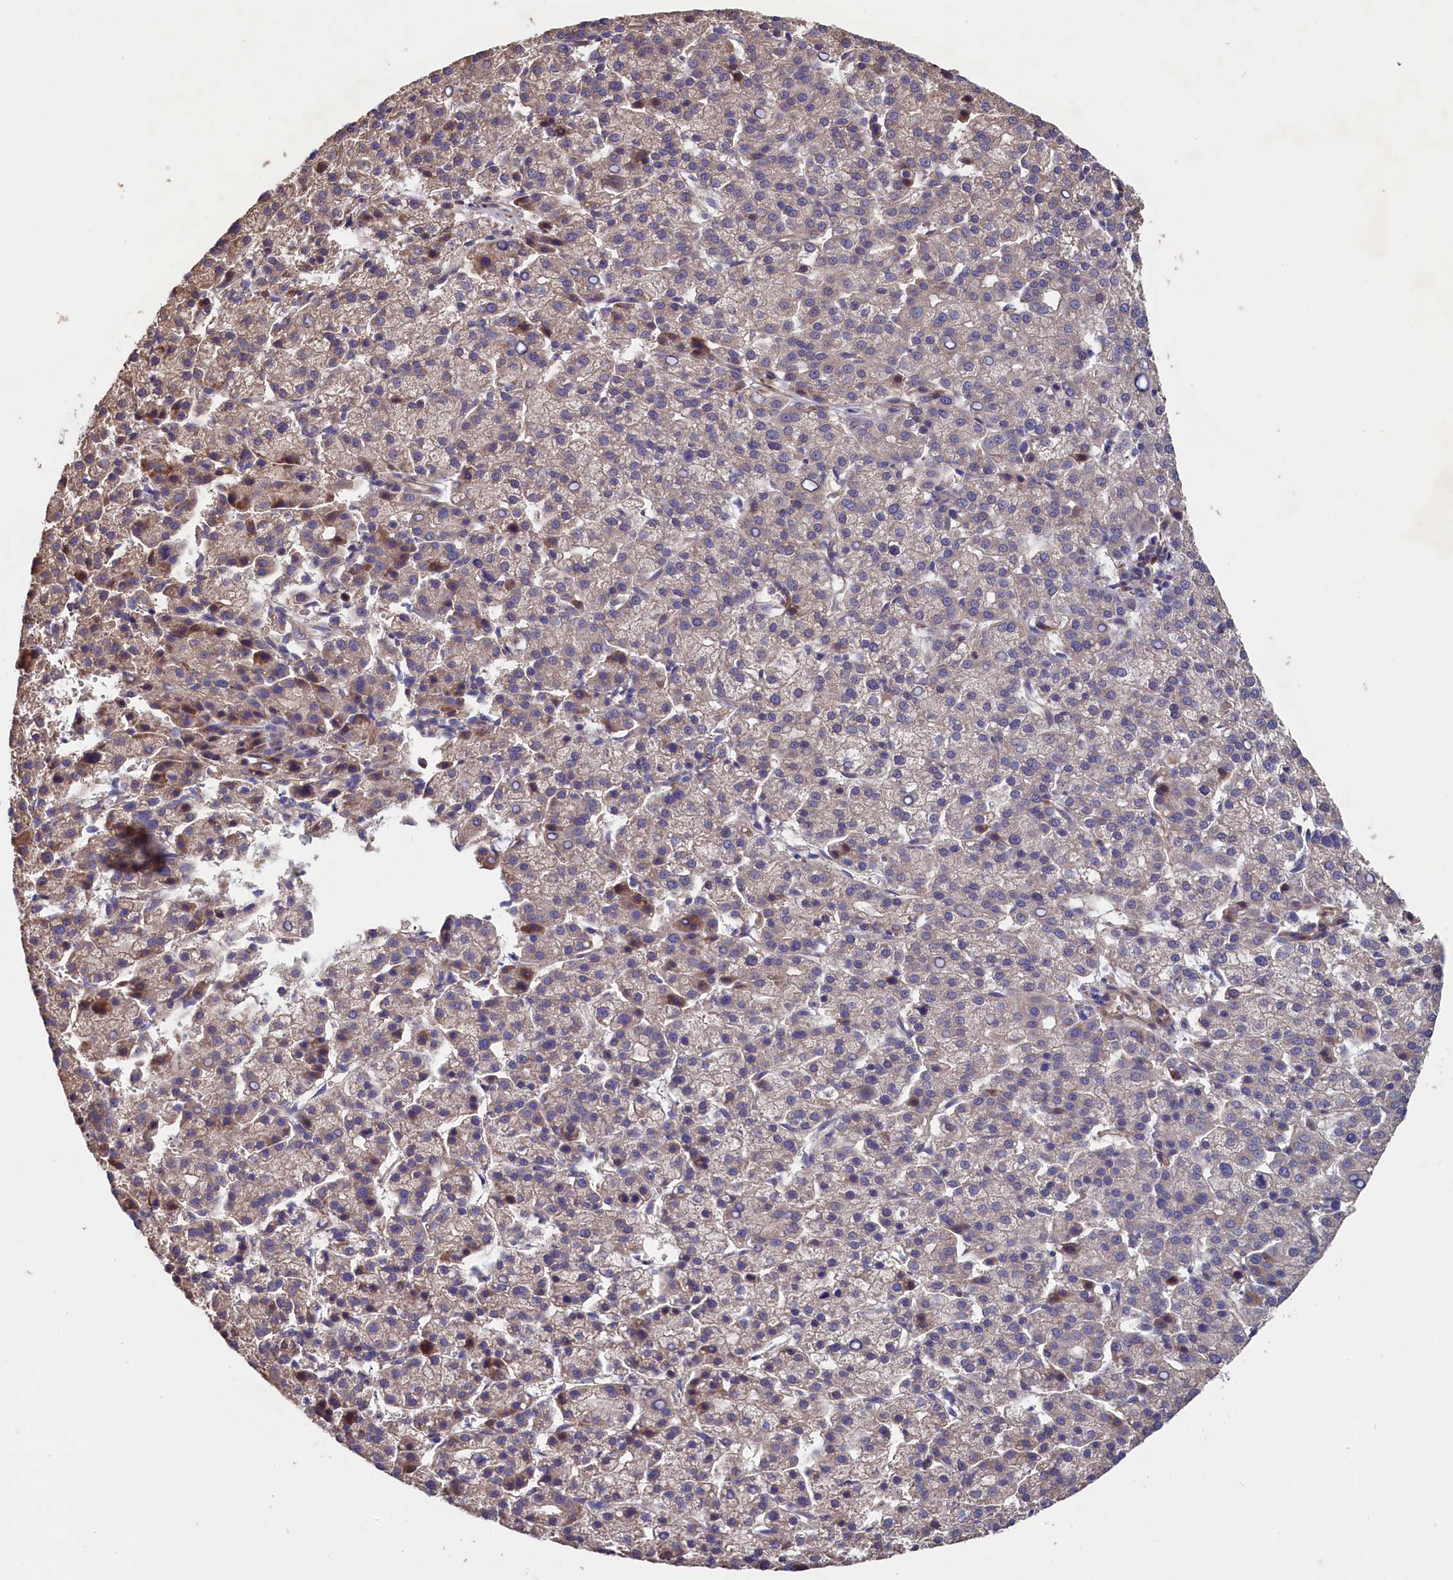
{"staining": {"intensity": "weak", "quantity": "<25%", "location": "cytoplasmic/membranous"}, "tissue": "liver cancer", "cell_type": "Tumor cells", "image_type": "cancer", "snomed": [{"axis": "morphology", "description": "Carcinoma, Hepatocellular, NOS"}, {"axis": "topography", "description": "Liver"}], "caption": "An immunohistochemistry micrograph of liver cancer is shown. There is no staining in tumor cells of liver cancer.", "gene": "GREB1L", "patient": {"sex": "female", "age": 58}}